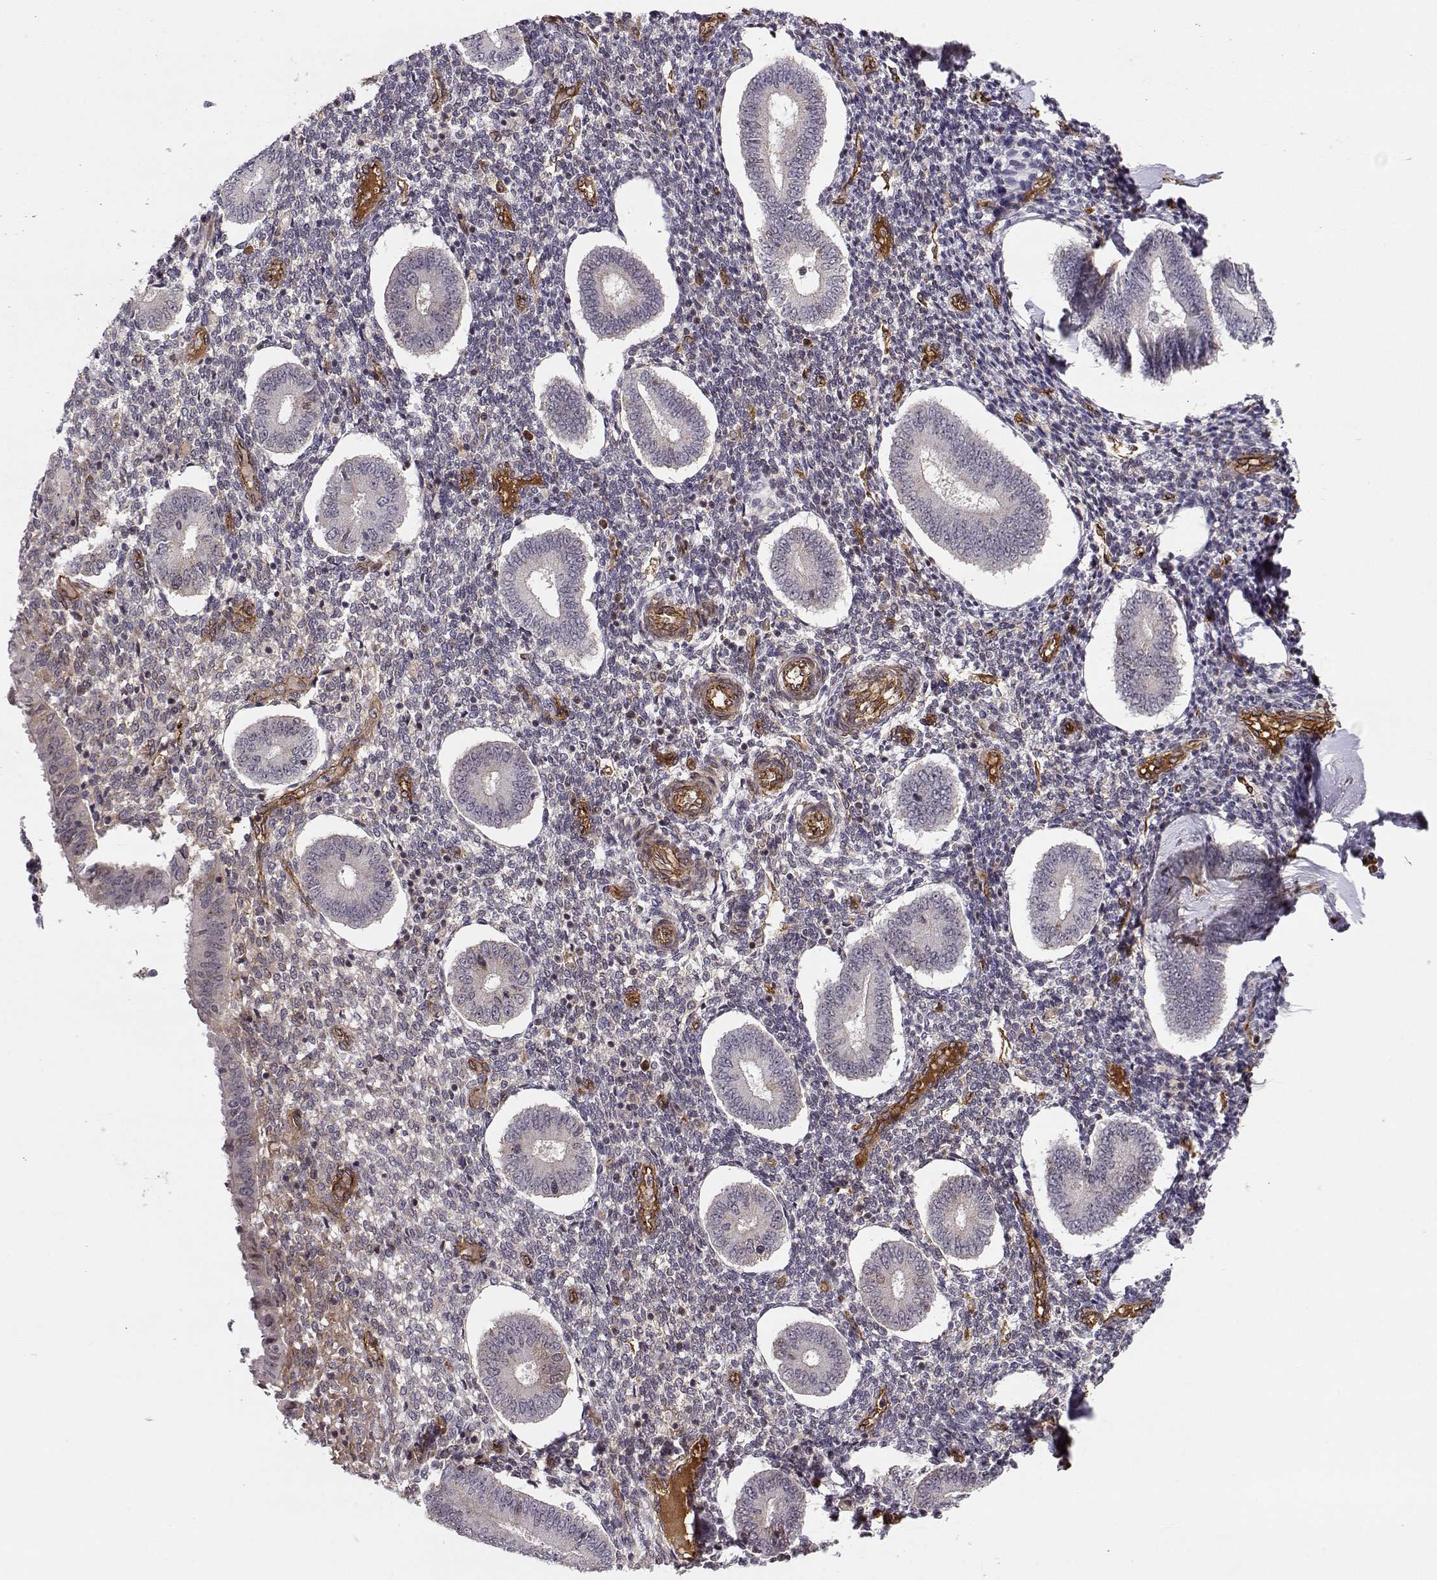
{"staining": {"intensity": "weak", "quantity": "<25%", "location": "nuclear"}, "tissue": "endometrium", "cell_type": "Cells in endometrial stroma", "image_type": "normal", "snomed": [{"axis": "morphology", "description": "Normal tissue, NOS"}, {"axis": "topography", "description": "Endometrium"}], "caption": "Immunohistochemistry of benign endometrium exhibits no expression in cells in endometrial stroma.", "gene": "CIR1", "patient": {"sex": "female", "age": 40}}